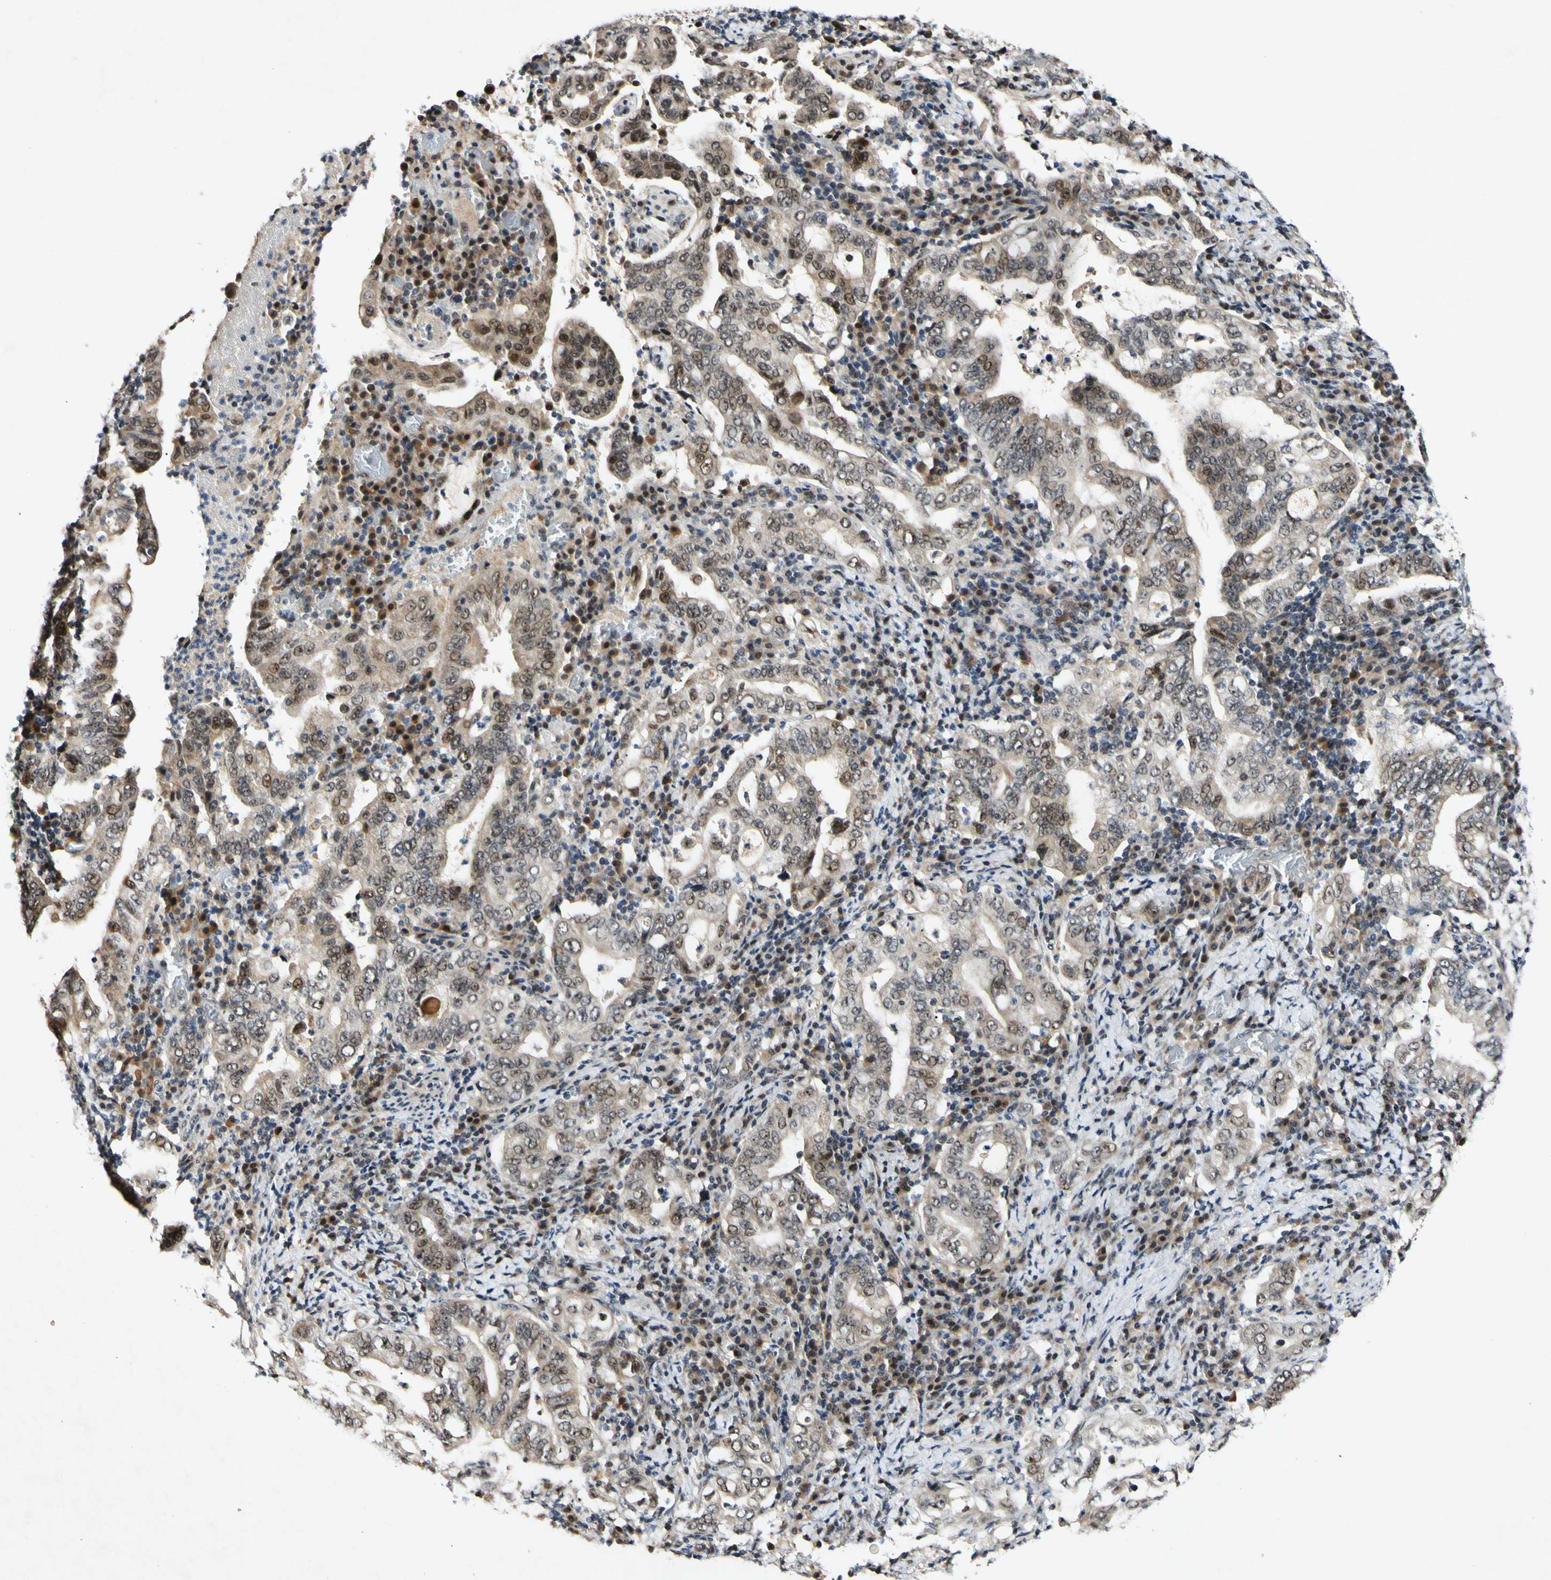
{"staining": {"intensity": "weak", "quantity": ">75%", "location": "cytoplasmic/membranous,nuclear"}, "tissue": "stomach cancer", "cell_type": "Tumor cells", "image_type": "cancer", "snomed": [{"axis": "morphology", "description": "Normal tissue, NOS"}, {"axis": "morphology", "description": "Adenocarcinoma, NOS"}, {"axis": "topography", "description": "Esophagus"}, {"axis": "topography", "description": "Stomach, upper"}, {"axis": "topography", "description": "Peripheral nerve tissue"}], "caption": "Weak cytoplasmic/membranous and nuclear staining is appreciated in about >75% of tumor cells in stomach cancer (adenocarcinoma). (Brightfield microscopy of DAB IHC at high magnification).", "gene": "POLR2F", "patient": {"sex": "male", "age": 62}}